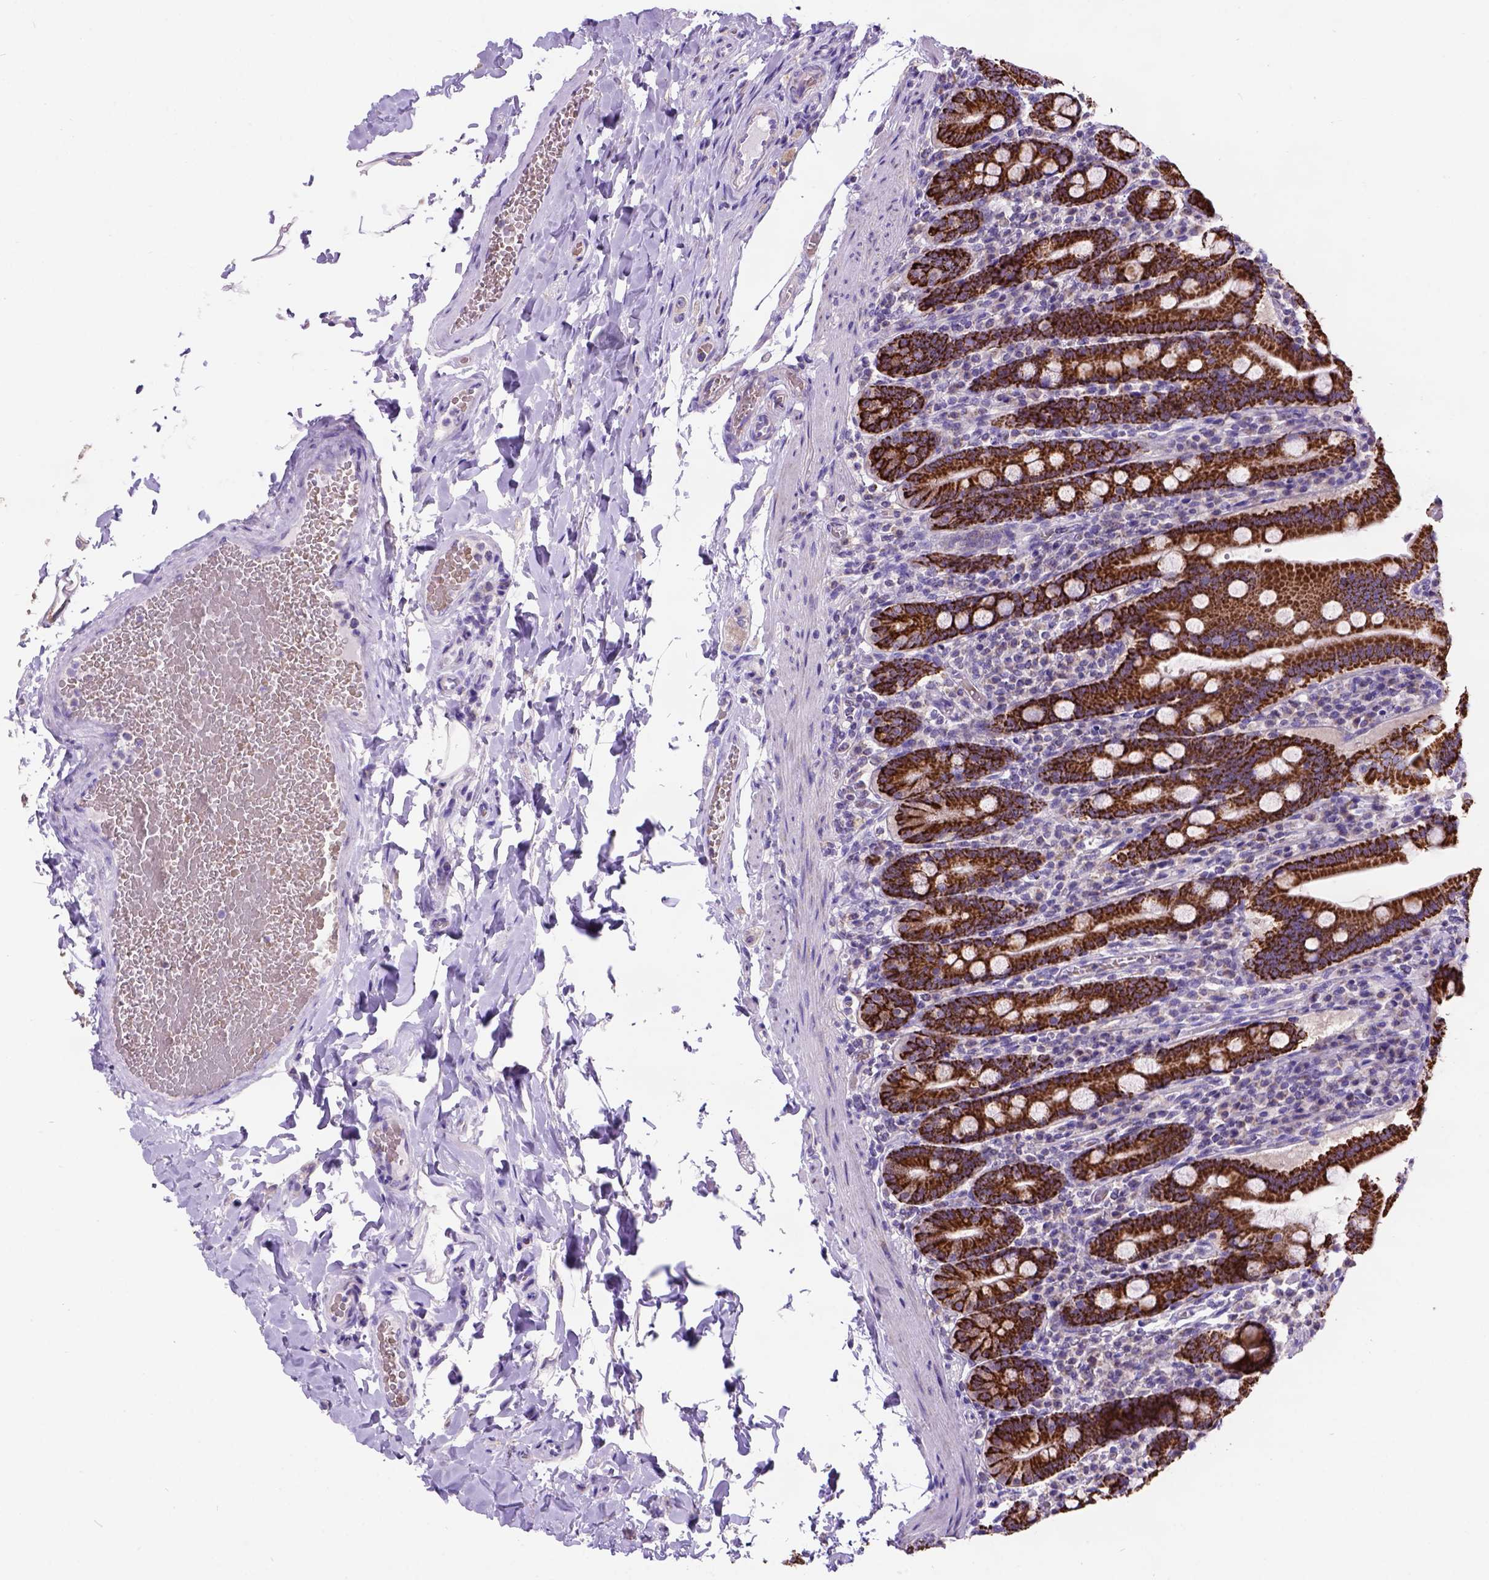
{"staining": {"intensity": "strong", "quantity": ">75%", "location": "cytoplasmic/membranous"}, "tissue": "small intestine", "cell_type": "Glandular cells", "image_type": "normal", "snomed": [{"axis": "morphology", "description": "Normal tissue, NOS"}, {"axis": "topography", "description": "Small intestine"}], "caption": "Small intestine stained with DAB immunohistochemistry demonstrates high levels of strong cytoplasmic/membranous staining in approximately >75% of glandular cells.", "gene": "L2HGDH", "patient": {"sex": "male", "age": 26}}